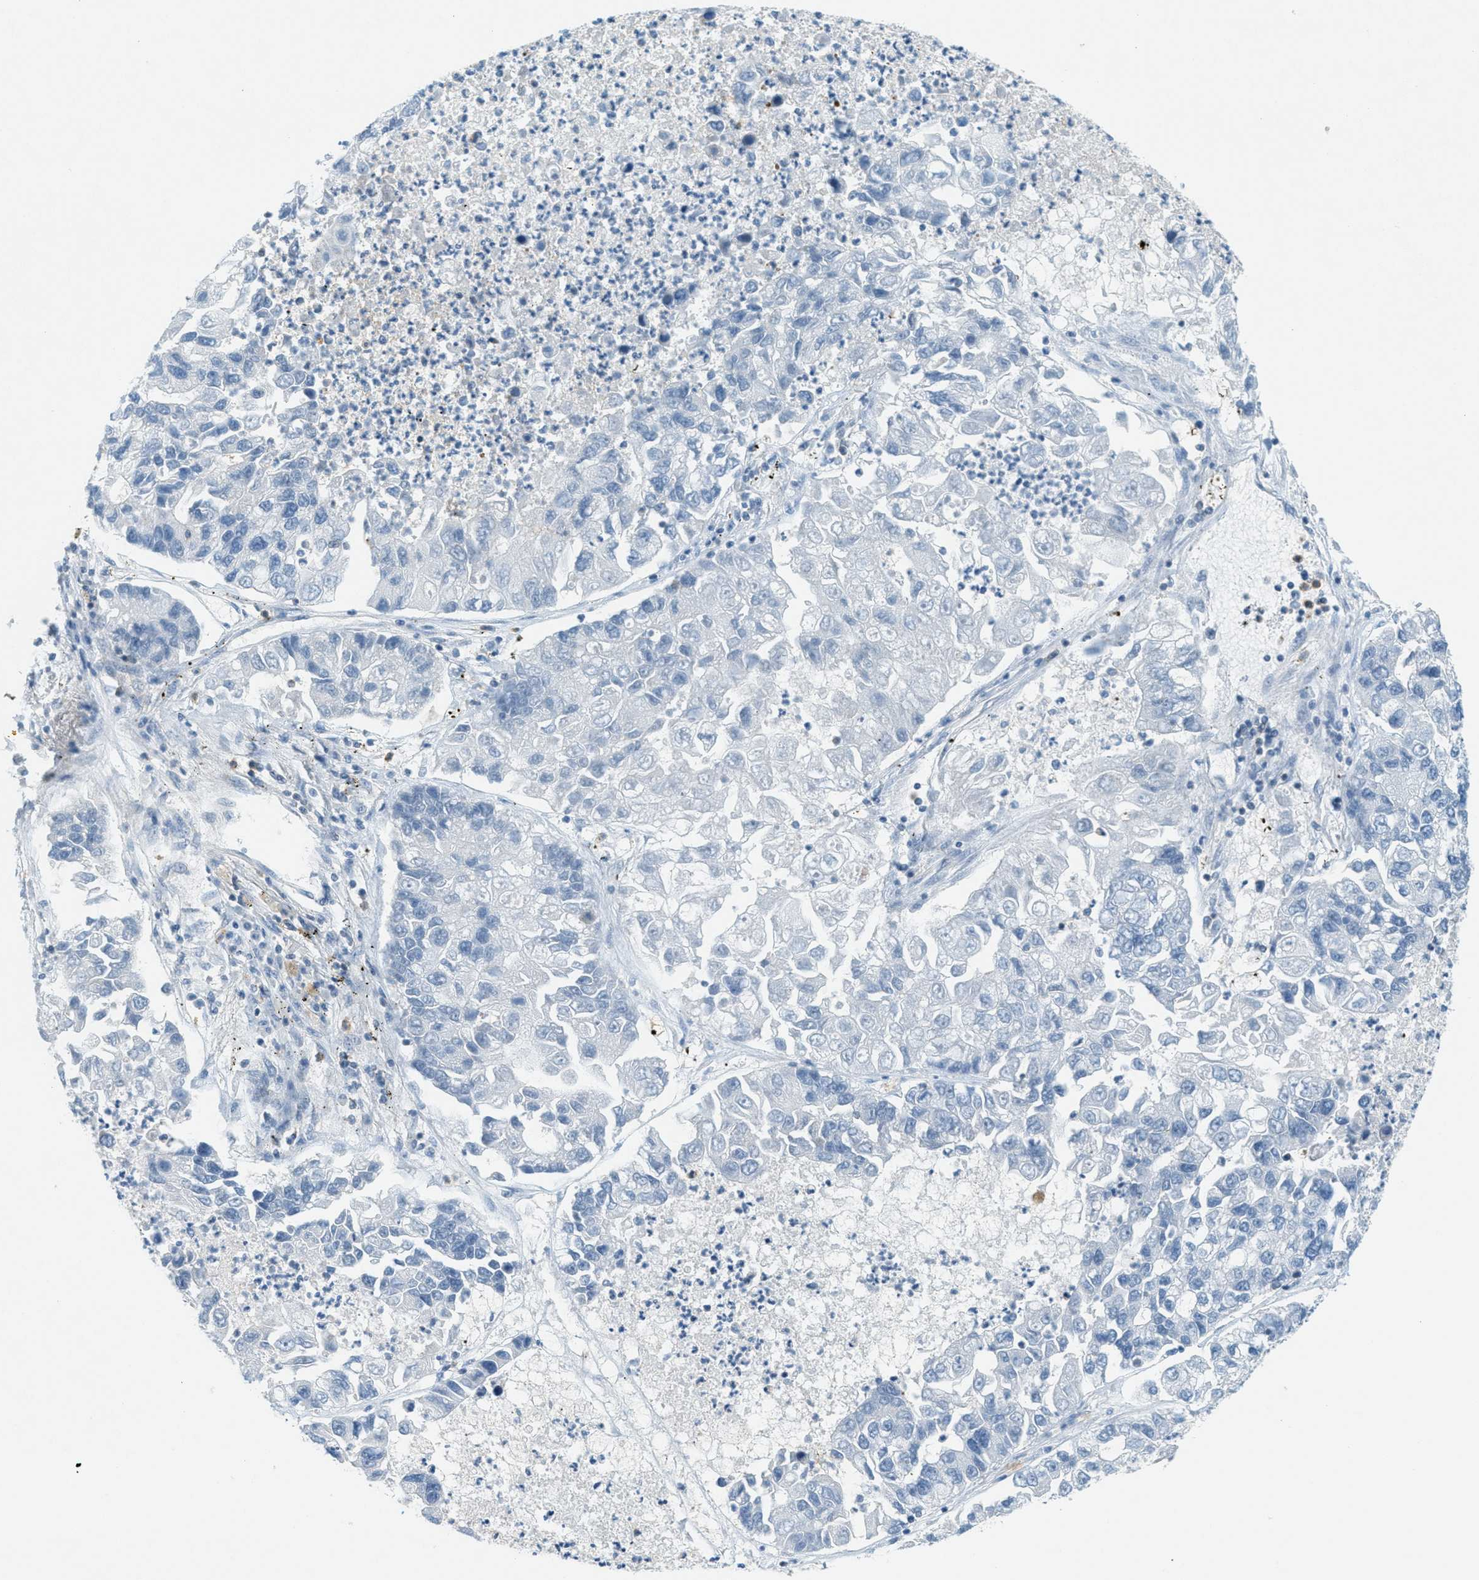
{"staining": {"intensity": "negative", "quantity": "none", "location": "none"}, "tissue": "lung cancer", "cell_type": "Tumor cells", "image_type": "cancer", "snomed": [{"axis": "morphology", "description": "Adenocarcinoma, NOS"}, {"axis": "topography", "description": "Lung"}], "caption": "Lung adenocarcinoma stained for a protein using immunohistochemistry shows no positivity tumor cells.", "gene": "FYN", "patient": {"sex": "female", "age": 51}}